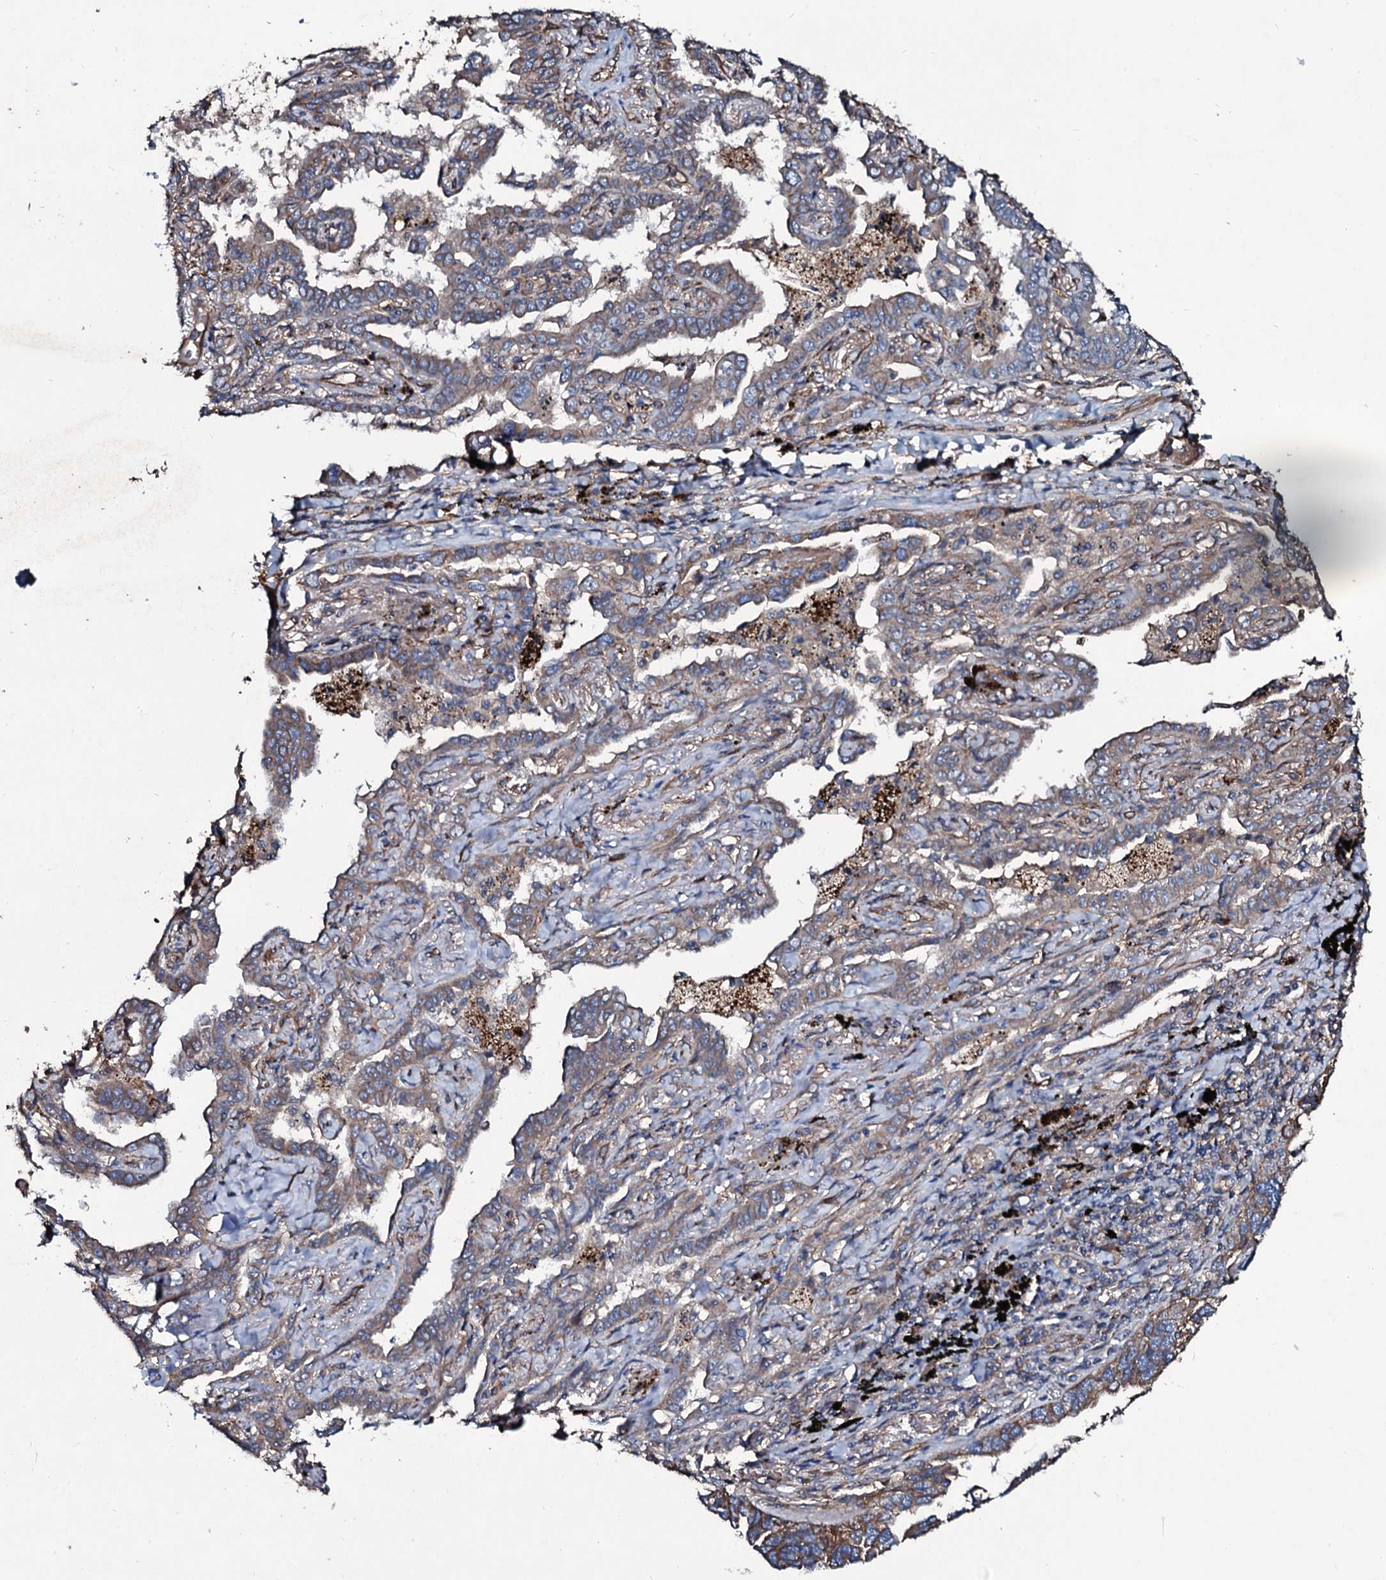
{"staining": {"intensity": "moderate", "quantity": ">75%", "location": "cytoplasmic/membranous"}, "tissue": "lung cancer", "cell_type": "Tumor cells", "image_type": "cancer", "snomed": [{"axis": "morphology", "description": "Adenocarcinoma, NOS"}, {"axis": "topography", "description": "Lung"}], "caption": "Protein expression by IHC reveals moderate cytoplasmic/membranous staining in approximately >75% of tumor cells in lung cancer.", "gene": "DMAC2", "patient": {"sex": "male", "age": 67}}